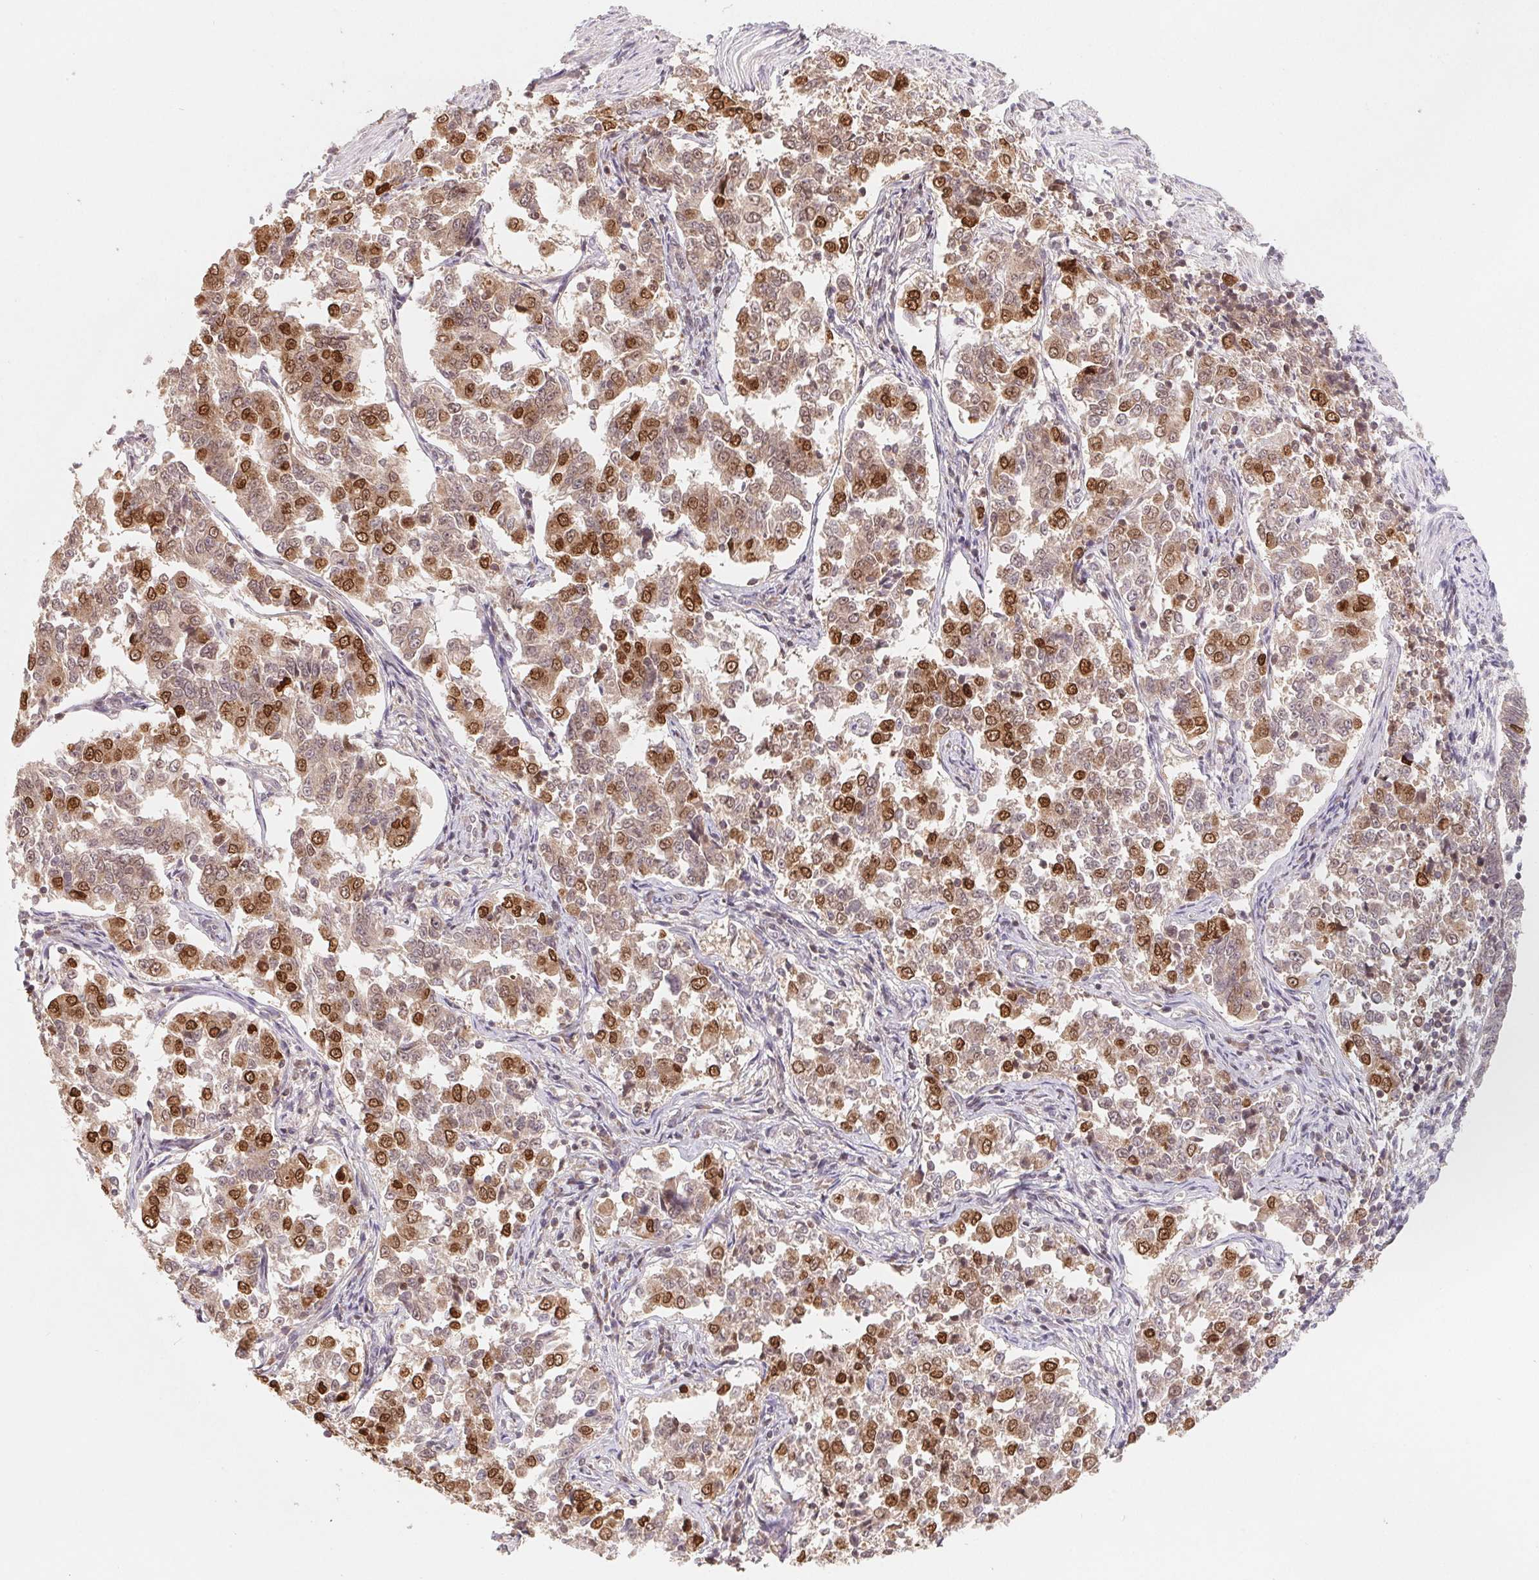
{"staining": {"intensity": "strong", "quantity": "25%-75%", "location": "nuclear"}, "tissue": "endometrial cancer", "cell_type": "Tumor cells", "image_type": "cancer", "snomed": [{"axis": "morphology", "description": "Adenocarcinoma, NOS"}, {"axis": "topography", "description": "Endometrium"}], "caption": "Immunohistochemical staining of endometrial adenocarcinoma displays high levels of strong nuclear expression in approximately 25%-75% of tumor cells. (Brightfield microscopy of DAB IHC at high magnification).", "gene": "HMGN3", "patient": {"sex": "female", "age": 43}}